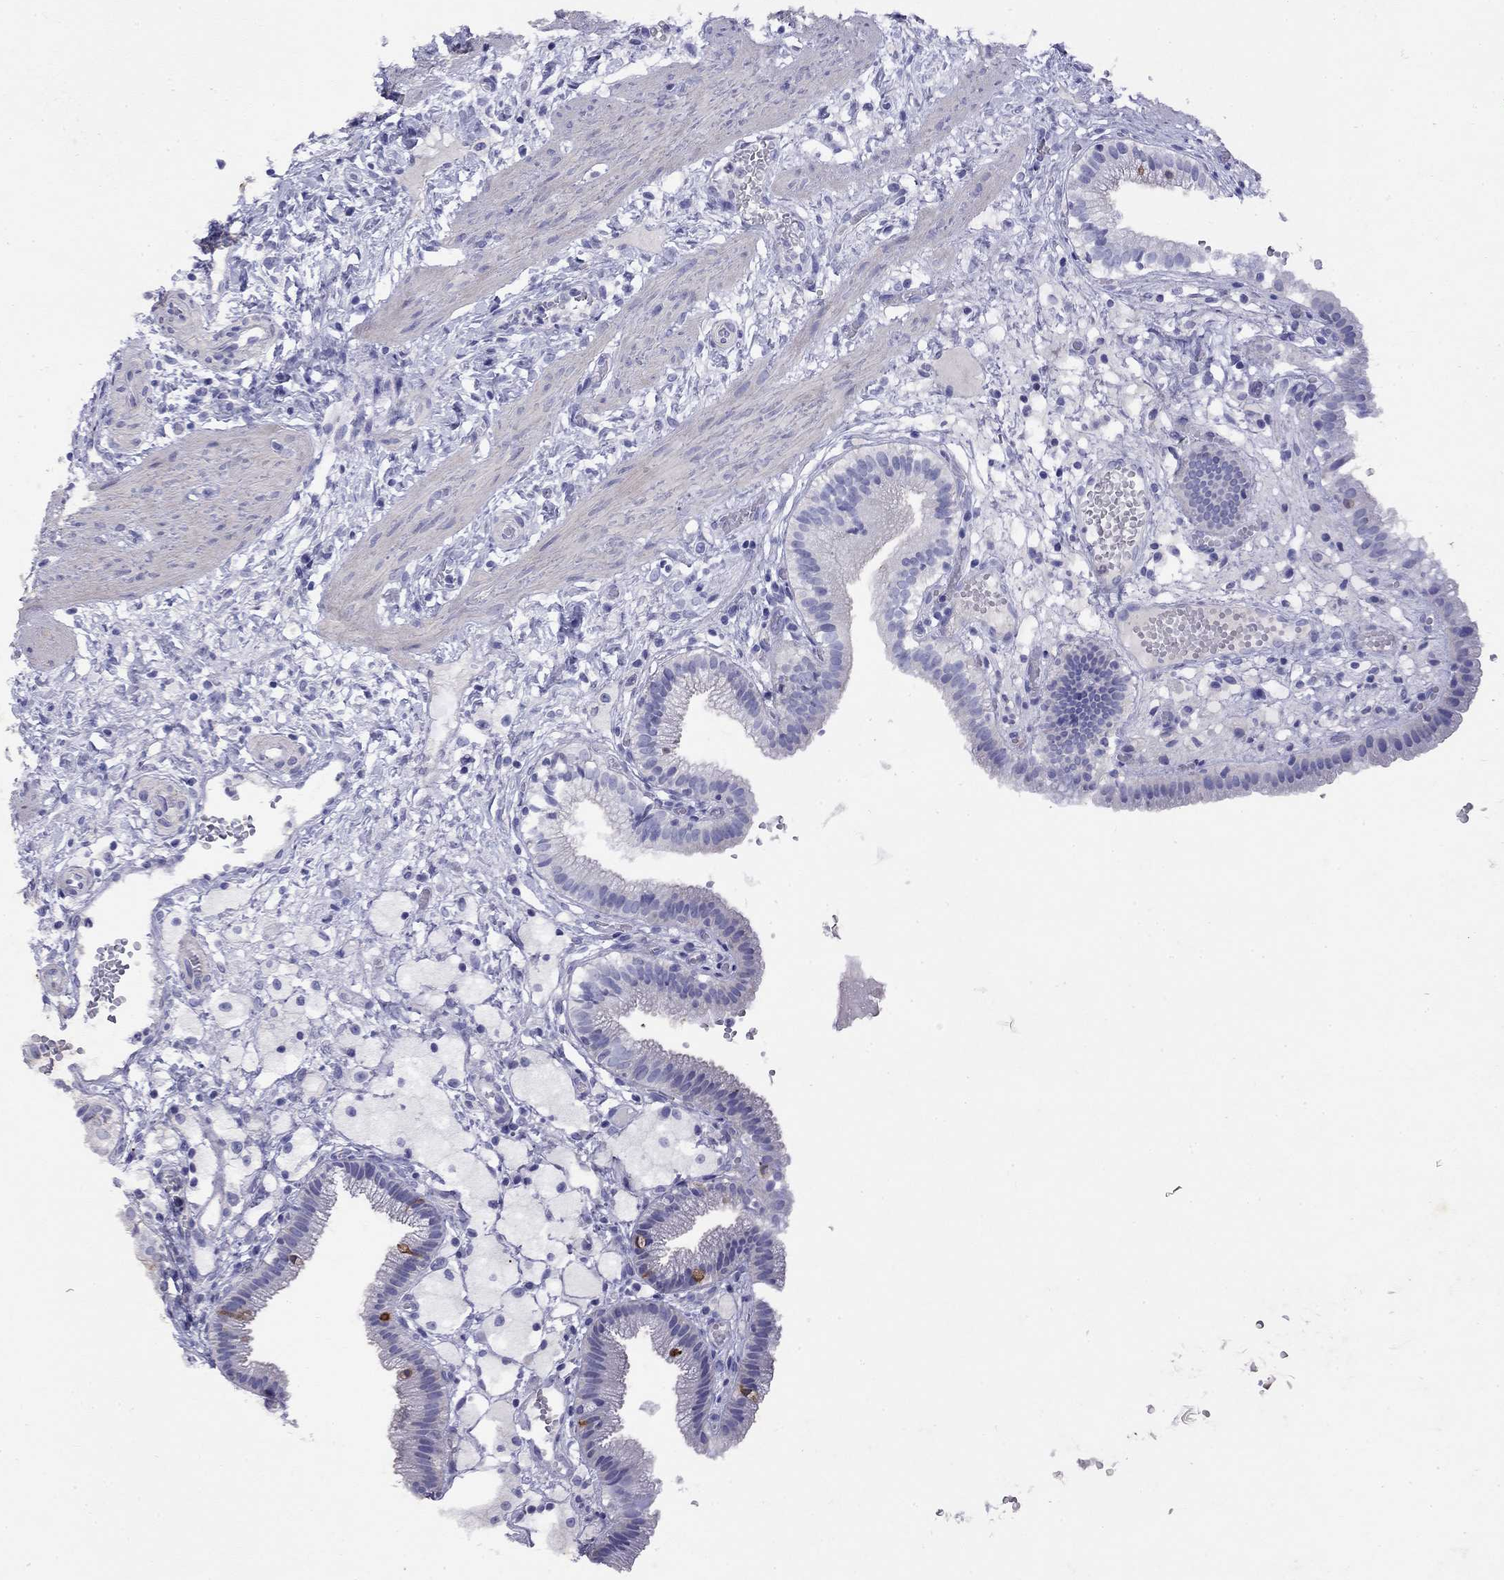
{"staining": {"intensity": "strong", "quantity": "<25%", "location": "cytoplasmic/membranous"}, "tissue": "gallbladder", "cell_type": "Glandular cells", "image_type": "normal", "snomed": [{"axis": "morphology", "description": "Normal tissue, NOS"}, {"axis": "topography", "description": "Gallbladder"}], "caption": "This image reveals immunohistochemistry staining of unremarkable gallbladder, with medium strong cytoplasmic/membranous staining in about <25% of glandular cells.", "gene": "GNAT3", "patient": {"sex": "female", "age": 24}}